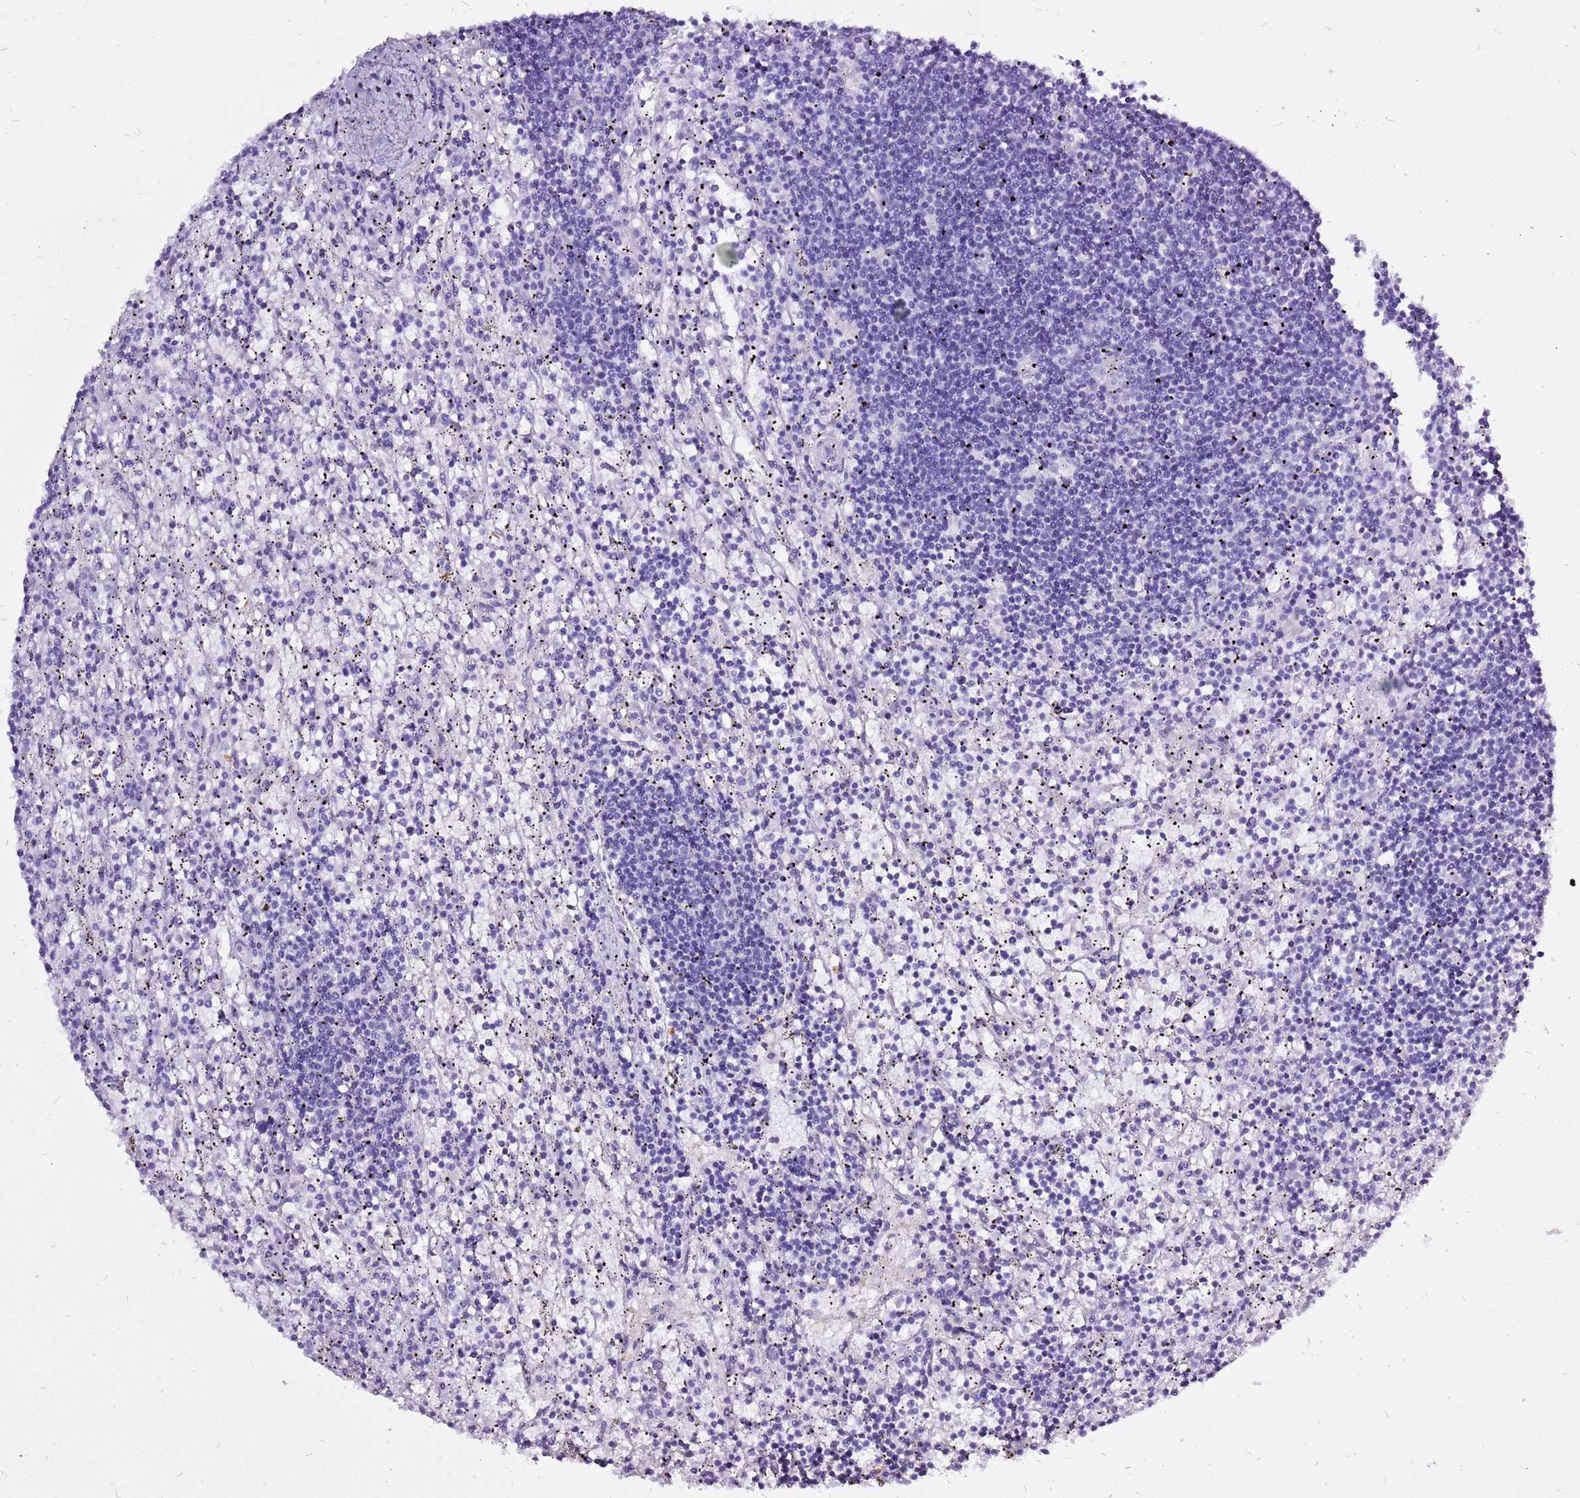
{"staining": {"intensity": "negative", "quantity": "none", "location": "none"}, "tissue": "lymphoma", "cell_type": "Tumor cells", "image_type": "cancer", "snomed": [{"axis": "morphology", "description": "Malignant lymphoma, non-Hodgkin's type, Low grade"}, {"axis": "topography", "description": "Spleen"}], "caption": "Tumor cells are negative for brown protein staining in low-grade malignant lymphoma, non-Hodgkin's type.", "gene": "ACSS3", "patient": {"sex": "male", "age": 76}}